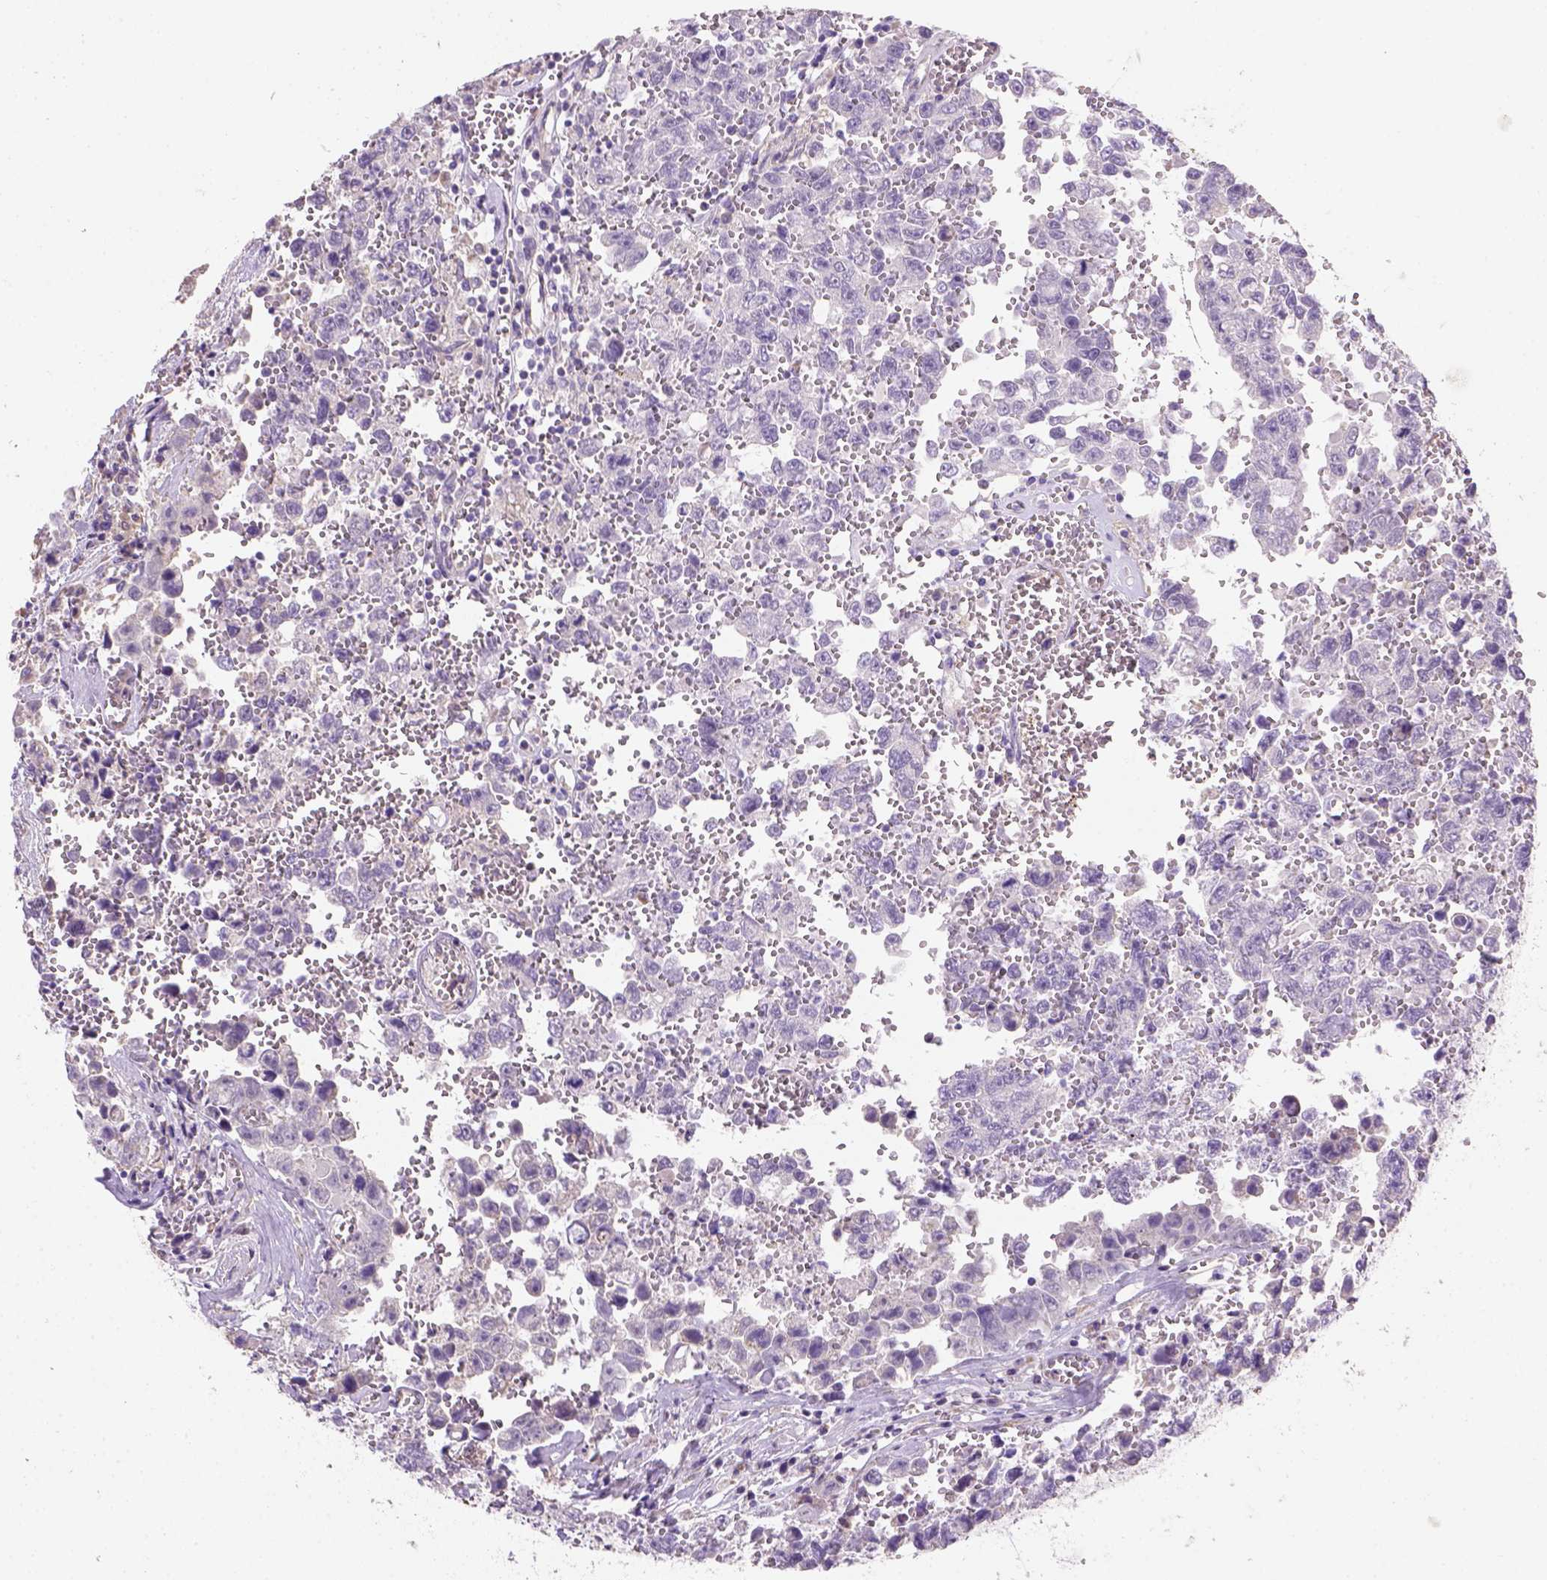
{"staining": {"intensity": "negative", "quantity": "none", "location": "none"}, "tissue": "testis cancer", "cell_type": "Tumor cells", "image_type": "cancer", "snomed": [{"axis": "morphology", "description": "Carcinoma, Embryonal, NOS"}, {"axis": "topography", "description": "Testis"}], "caption": "High magnification brightfield microscopy of testis cancer (embryonal carcinoma) stained with DAB (3,3'-diaminobenzidine) (brown) and counterstained with hematoxylin (blue): tumor cells show no significant expression. (DAB (3,3'-diaminobenzidine) immunohistochemistry (IHC) visualized using brightfield microscopy, high magnification).", "gene": "HTRA1", "patient": {"sex": "male", "age": 36}}